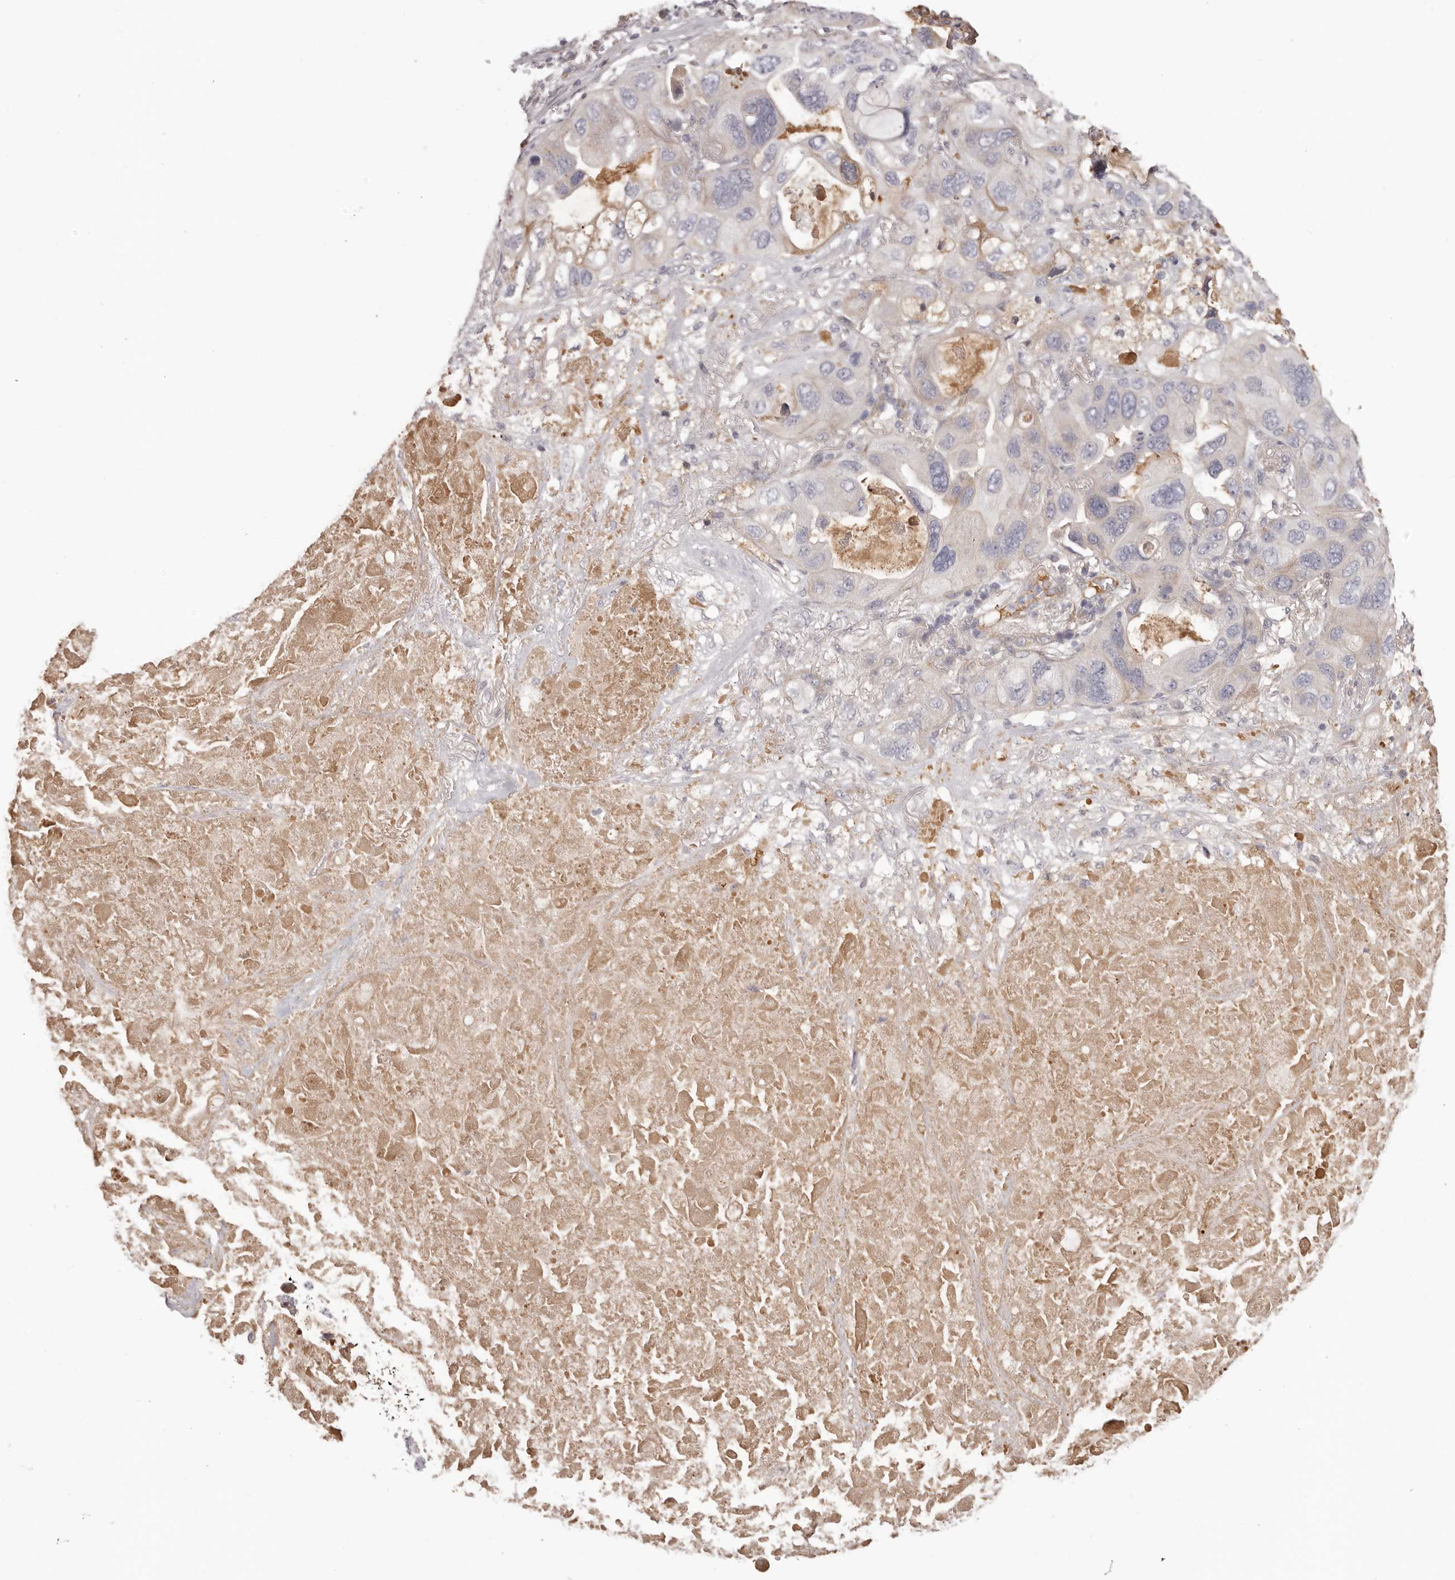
{"staining": {"intensity": "negative", "quantity": "none", "location": "none"}, "tissue": "lung cancer", "cell_type": "Tumor cells", "image_type": "cancer", "snomed": [{"axis": "morphology", "description": "Squamous cell carcinoma, NOS"}, {"axis": "topography", "description": "Lung"}], "caption": "IHC image of lung squamous cell carcinoma stained for a protein (brown), which reveals no staining in tumor cells. (DAB immunohistochemistry, high magnification).", "gene": "OTUD3", "patient": {"sex": "female", "age": 73}}